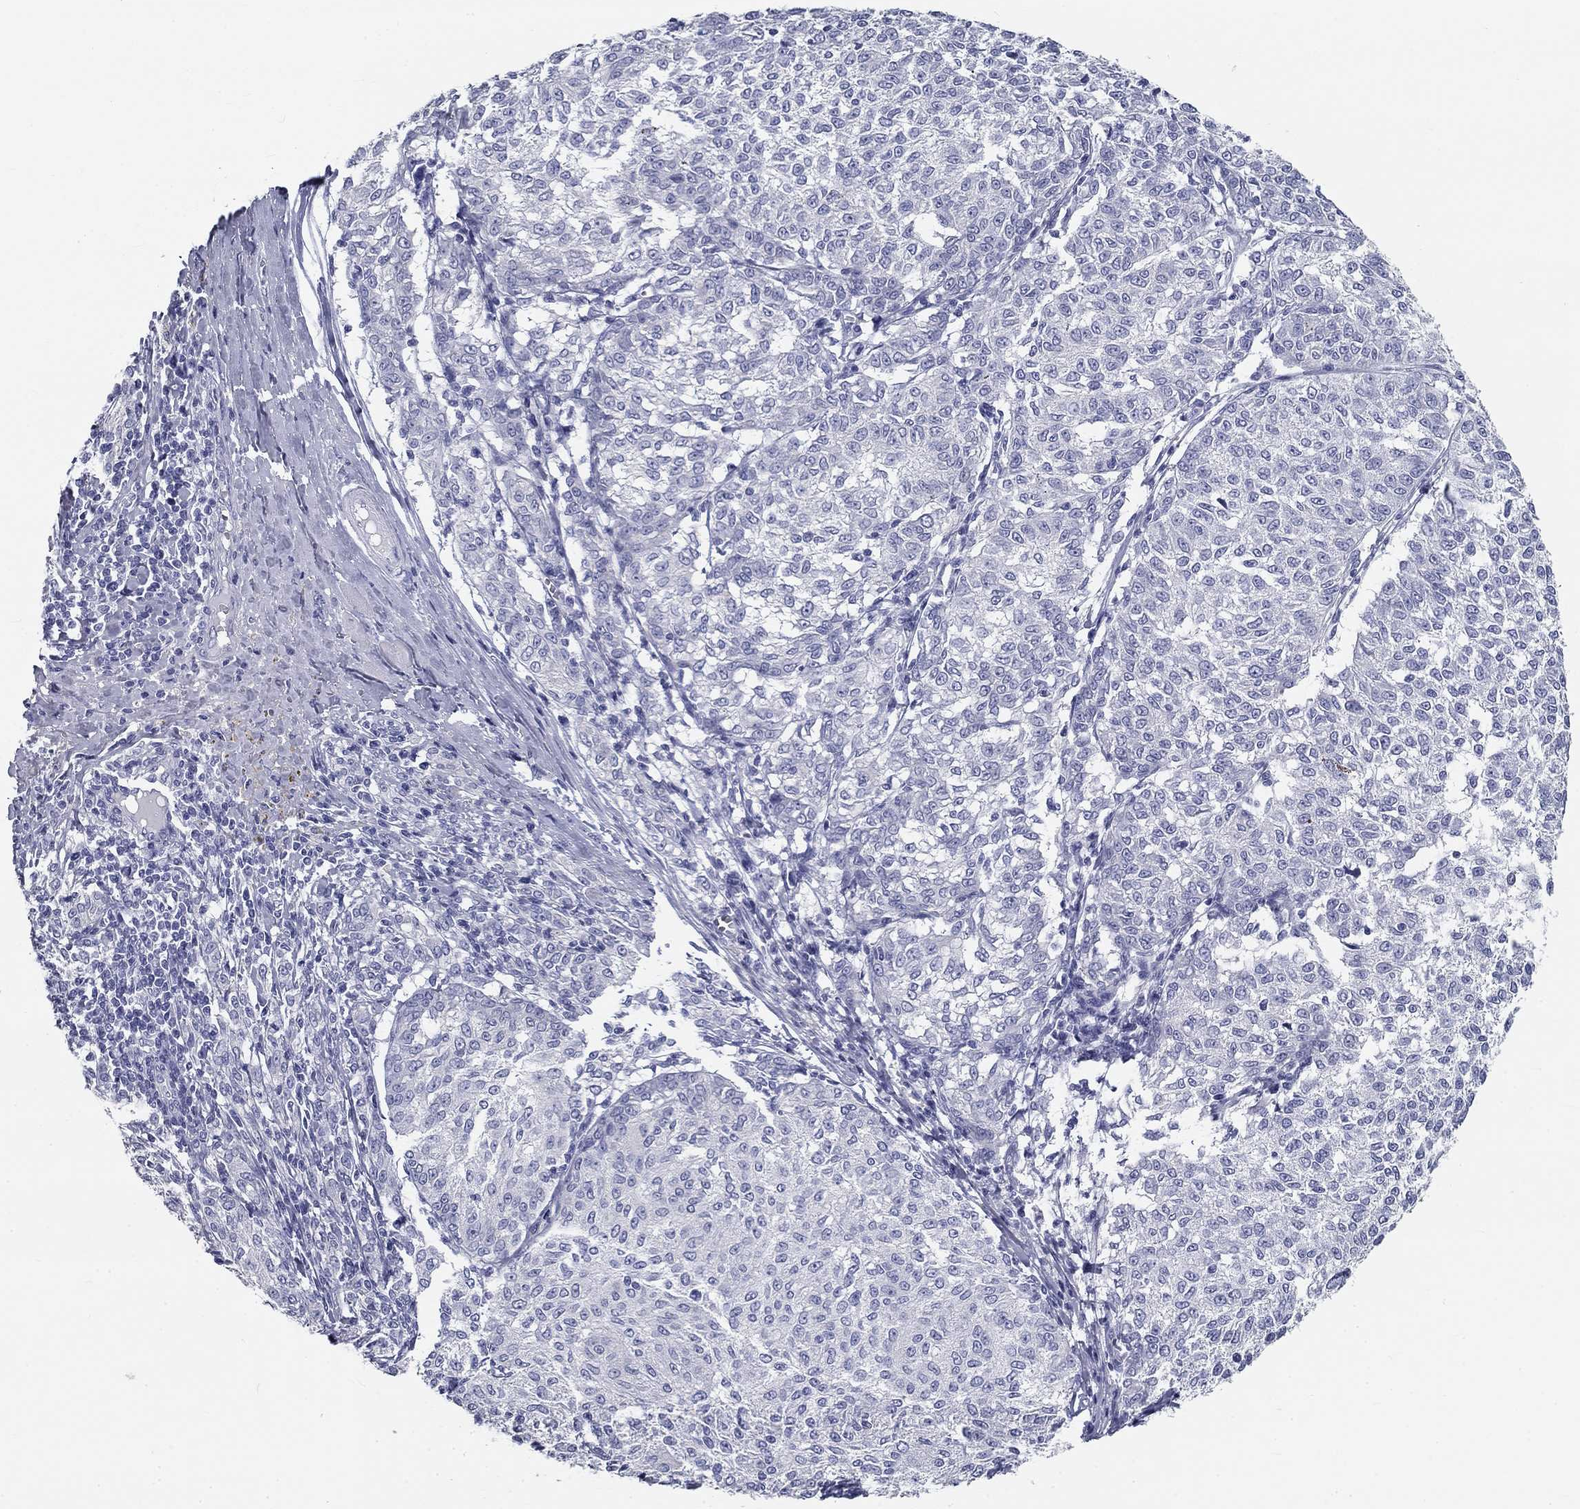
{"staining": {"intensity": "negative", "quantity": "none", "location": "none"}, "tissue": "melanoma", "cell_type": "Tumor cells", "image_type": "cancer", "snomed": [{"axis": "morphology", "description": "Malignant melanoma, NOS"}, {"axis": "topography", "description": "Skin"}], "caption": "Immunohistochemistry (IHC) histopathology image of neoplastic tissue: human melanoma stained with DAB (3,3'-diaminobenzidine) shows no significant protein positivity in tumor cells. The staining was performed using DAB to visualize the protein expression in brown, while the nuclei were stained in blue with hematoxylin (Magnification: 20x).", "gene": "GALNTL5", "patient": {"sex": "female", "age": 72}}